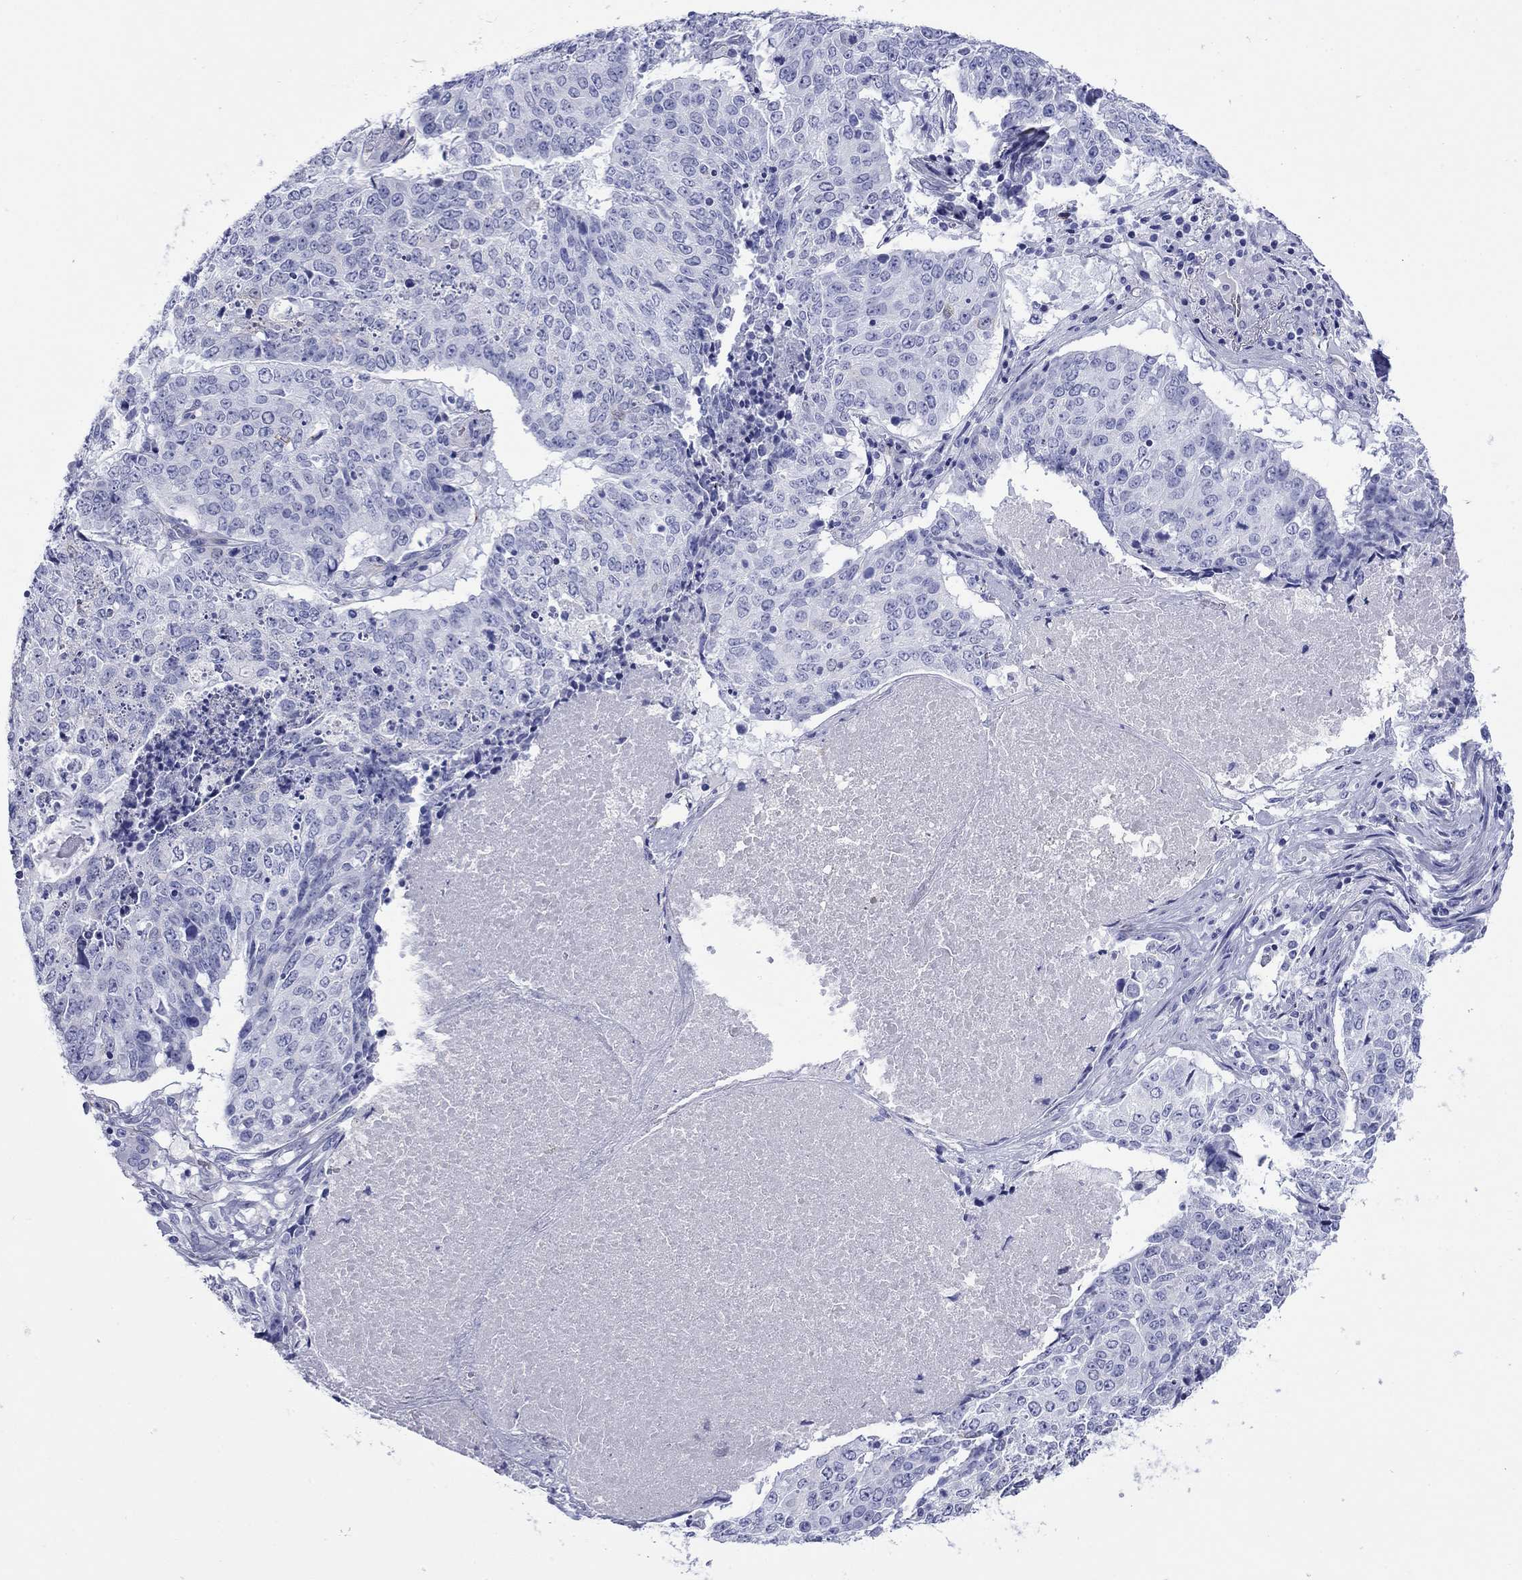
{"staining": {"intensity": "negative", "quantity": "none", "location": "none"}, "tissue": "lung cancer", "cell_type": "Tumor cells", "image_type": "cancer", "snomed": [{"axis": "morphology", "description": "Normal tissue, NOS"}, {"axis": "morphology", "description": "Squamous cell carcinoma, NOS"}, {"axis": "topography", "description": "Bronchus"}, {"axis": "topography", "description": "Lung"}], "caption": "A micrograph of lung cancer (squamous cell carcinoma) stained for a protein demonstrates no brown staining in tumor cells.", "gene": "ROM1", "patient": {"sex": "male", "age": 64}}